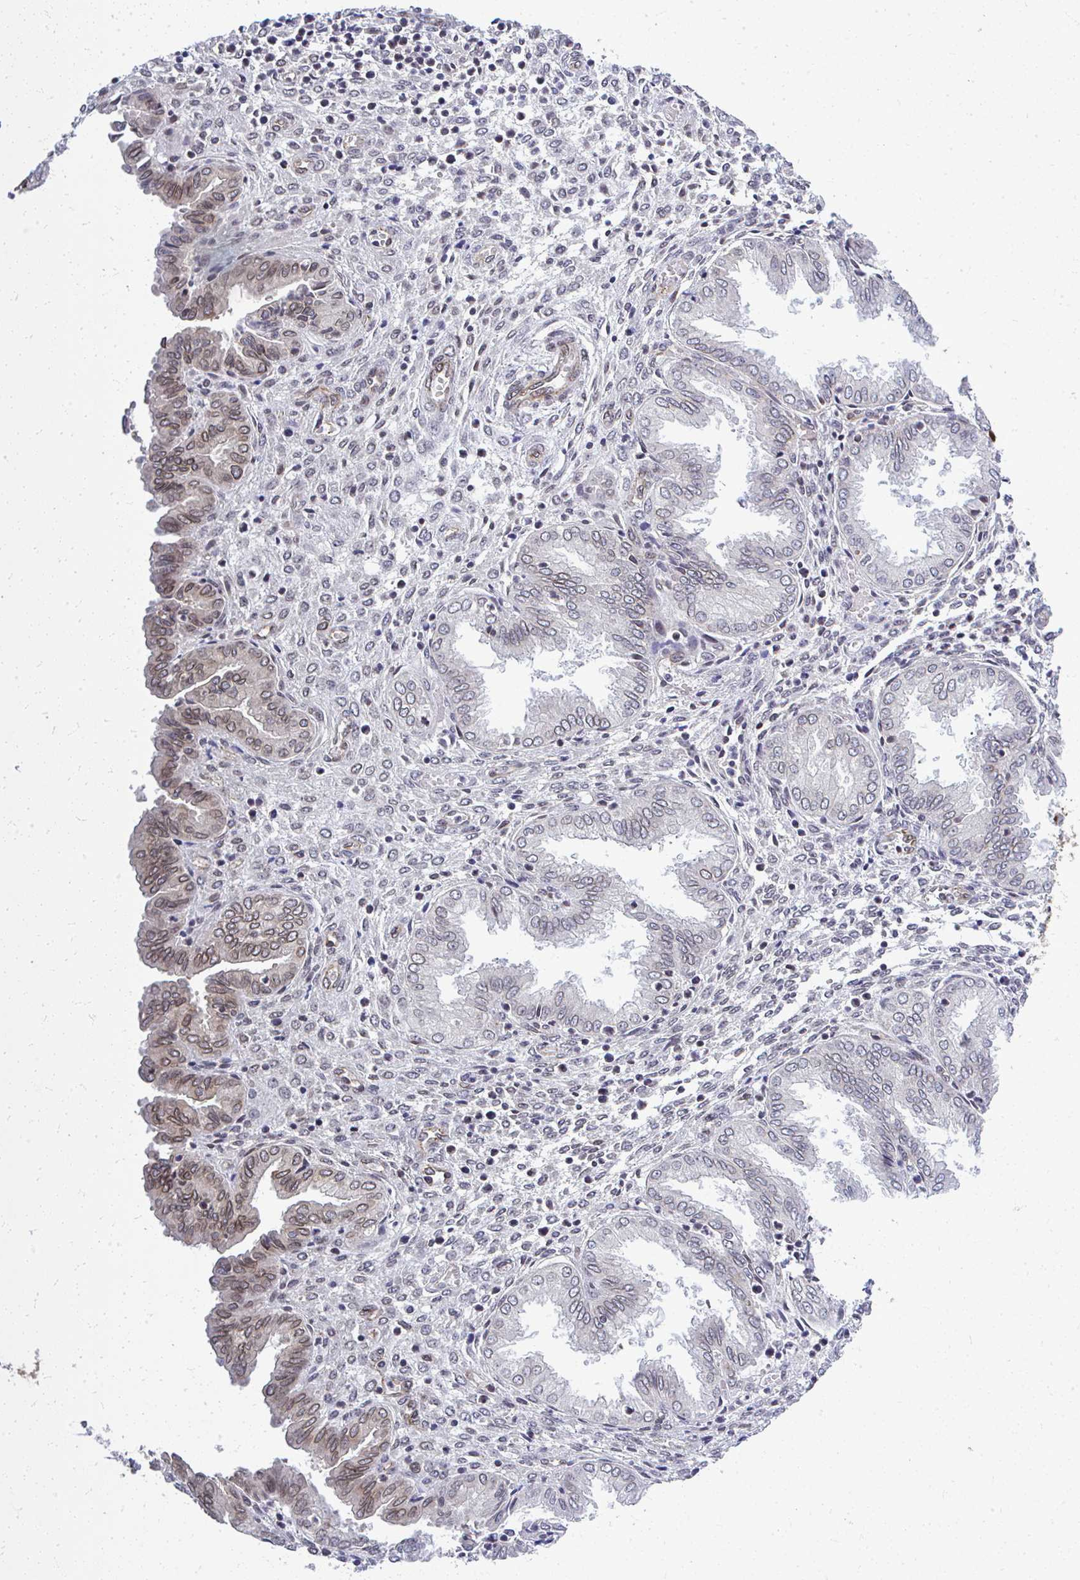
{"staining": {"intensity": "weak", "quantity": "25%-75%", "location": "nuclear"}, "tissue": "endometrium", "cell_type": "Cells in endometrial stroma", "image_type": "normal", "snomed": [{"axis": "morphology", "description": "Normal tissue, NOS"}, {"axis": "topography", "description": "Endometrium"}], "caption": "A low amount of weak nuclear positivity is identified in approximately 25%-75% of cells in endometrial stroma in benign endometrium.", "gene": "XPO1", "patient": {"sex": "female", "age": 33}}